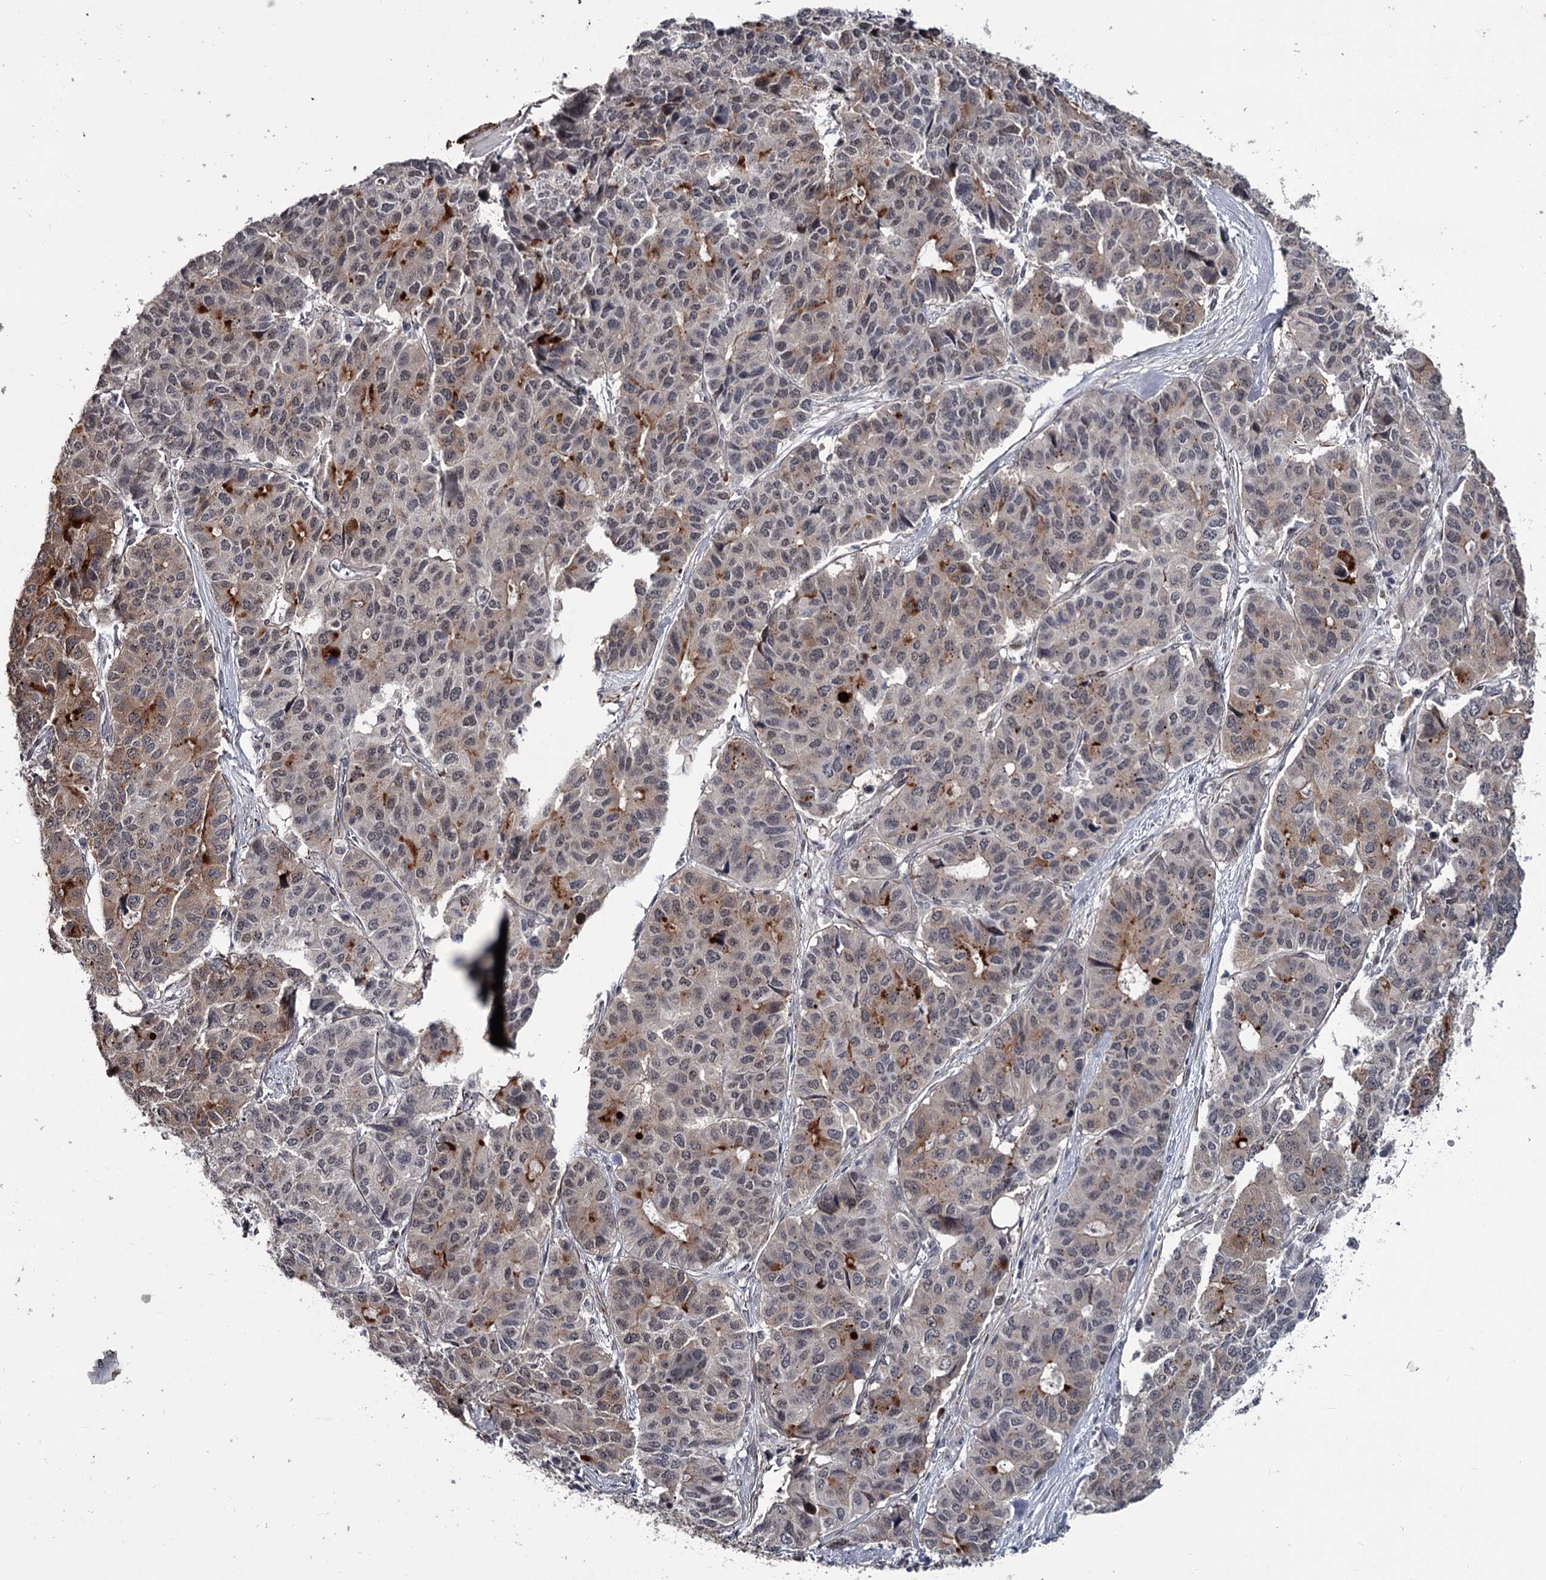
{"staining": {"intensity": "moderate", "quantity": "25%-75%", "location": "cytoplasmic/membranous"}, "tissue": "pancreatic cancer", "cell_type": "Tumor cells", "image_type": "cancer", "snomed": [{"axis": "morphology", "description": "Adenocarcinoma, NOS"}, {"axis": "topography", "description": "Pancreas"}], "caption": "This is a micrograph of IHC staining of pancreatic adenocarcinoma, which shows moderate expression in the cytoplasmic/membranous of tumor cells.", "gene": "PRPF40B", "patient": {"sex": "male", "age": 50}}